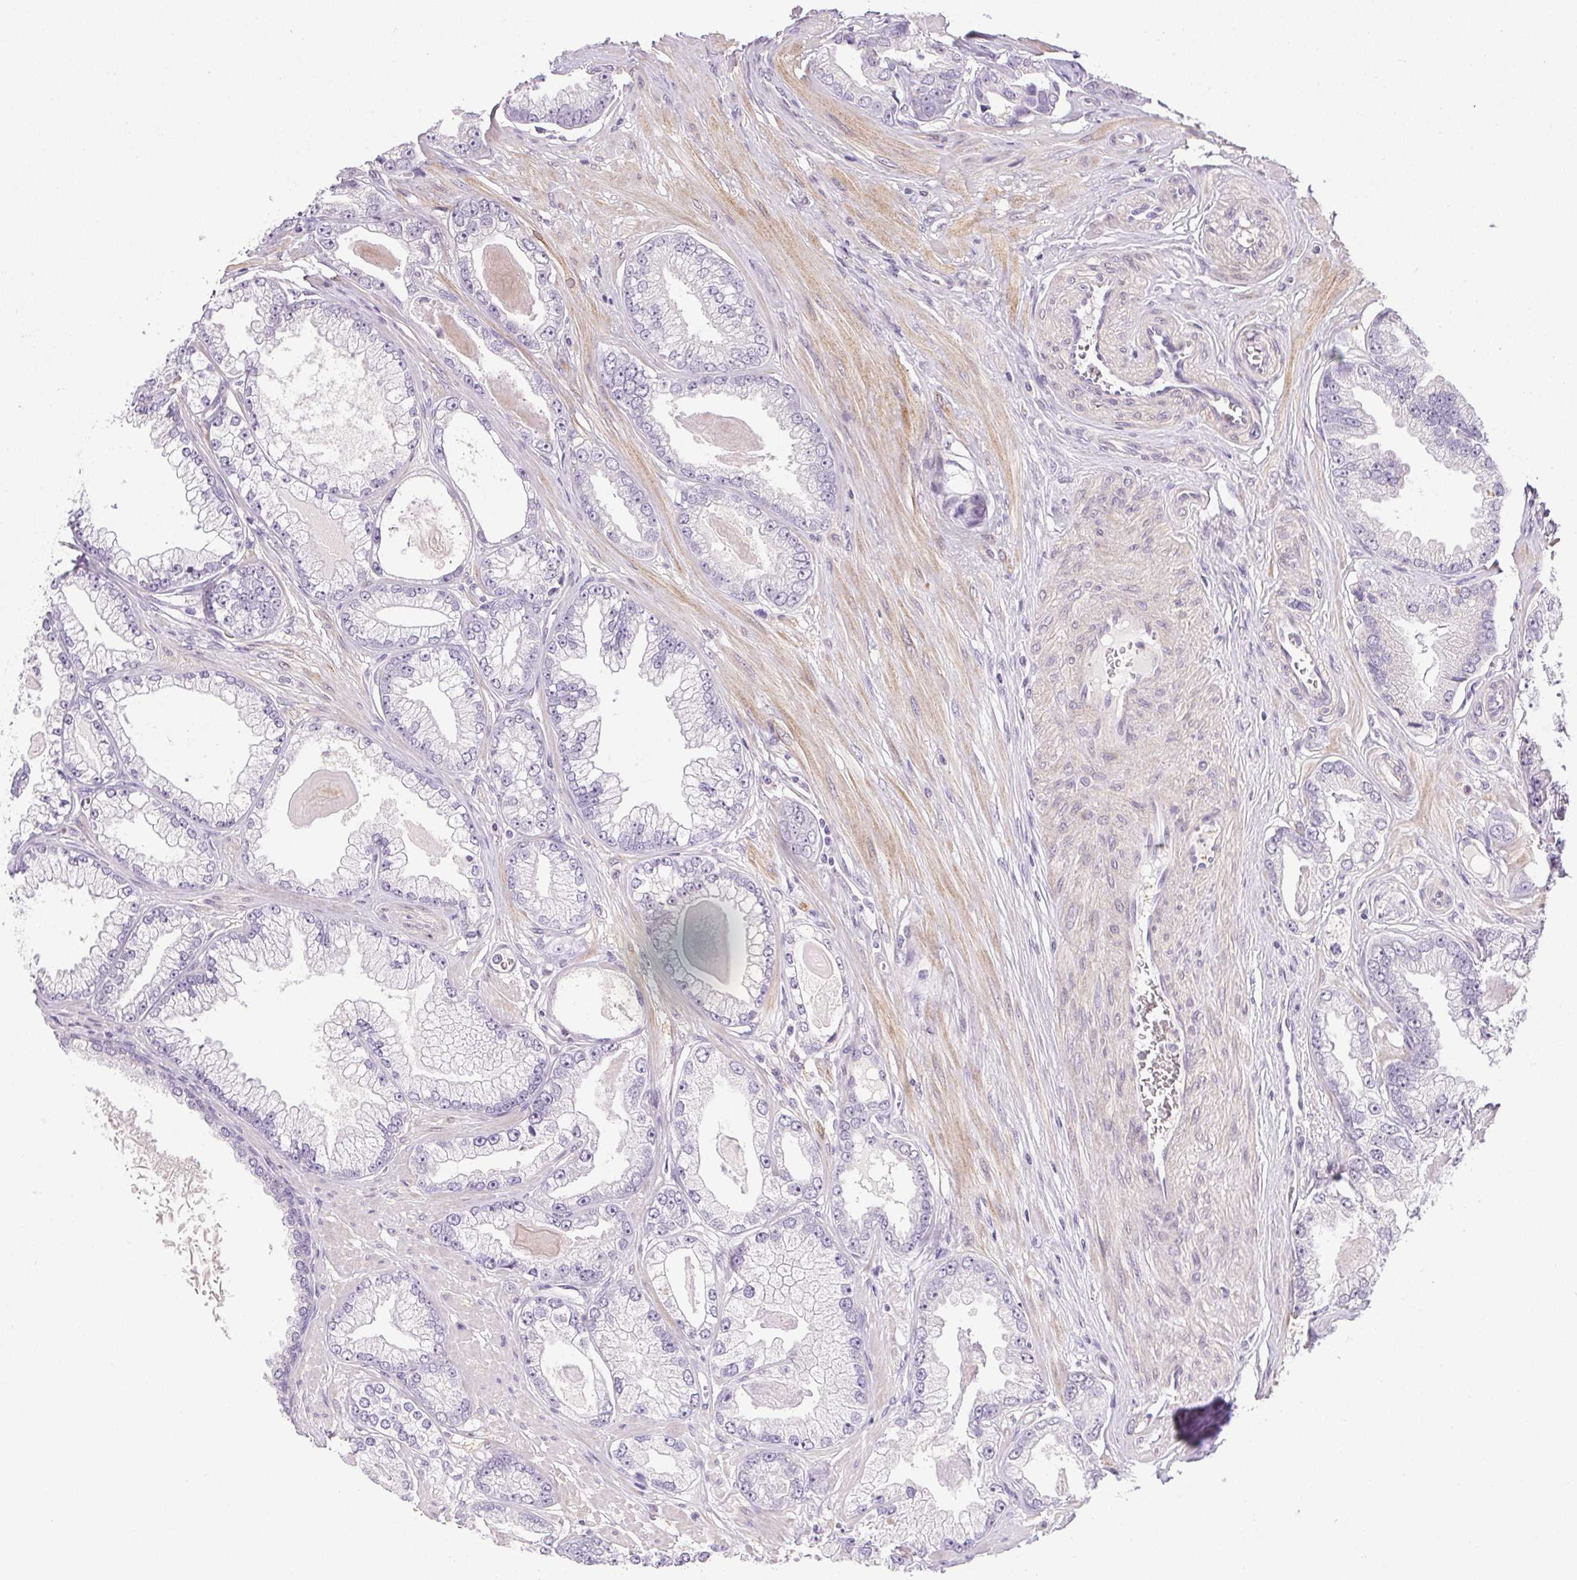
{"staining": {"intensity": "negative", "quantity": "none", "location": "none"}, "tissue": "prostate cancer", "cell_type": "Tumor cells", "image_type": "cancer", "snomed": [{"axis": "morphology", "description": "Adenocarcinoma, Low grade"}, {"axis": "topography", "description": "Prostate"}], "caption": "Photomicrograph shows no protein expression in tumor cells of prostate cancer tissue. (DAB immunohistochemistry with hematoxylin counter stain).", "gene": "PRL", "patient": {"sex": "male", "age": 64}}